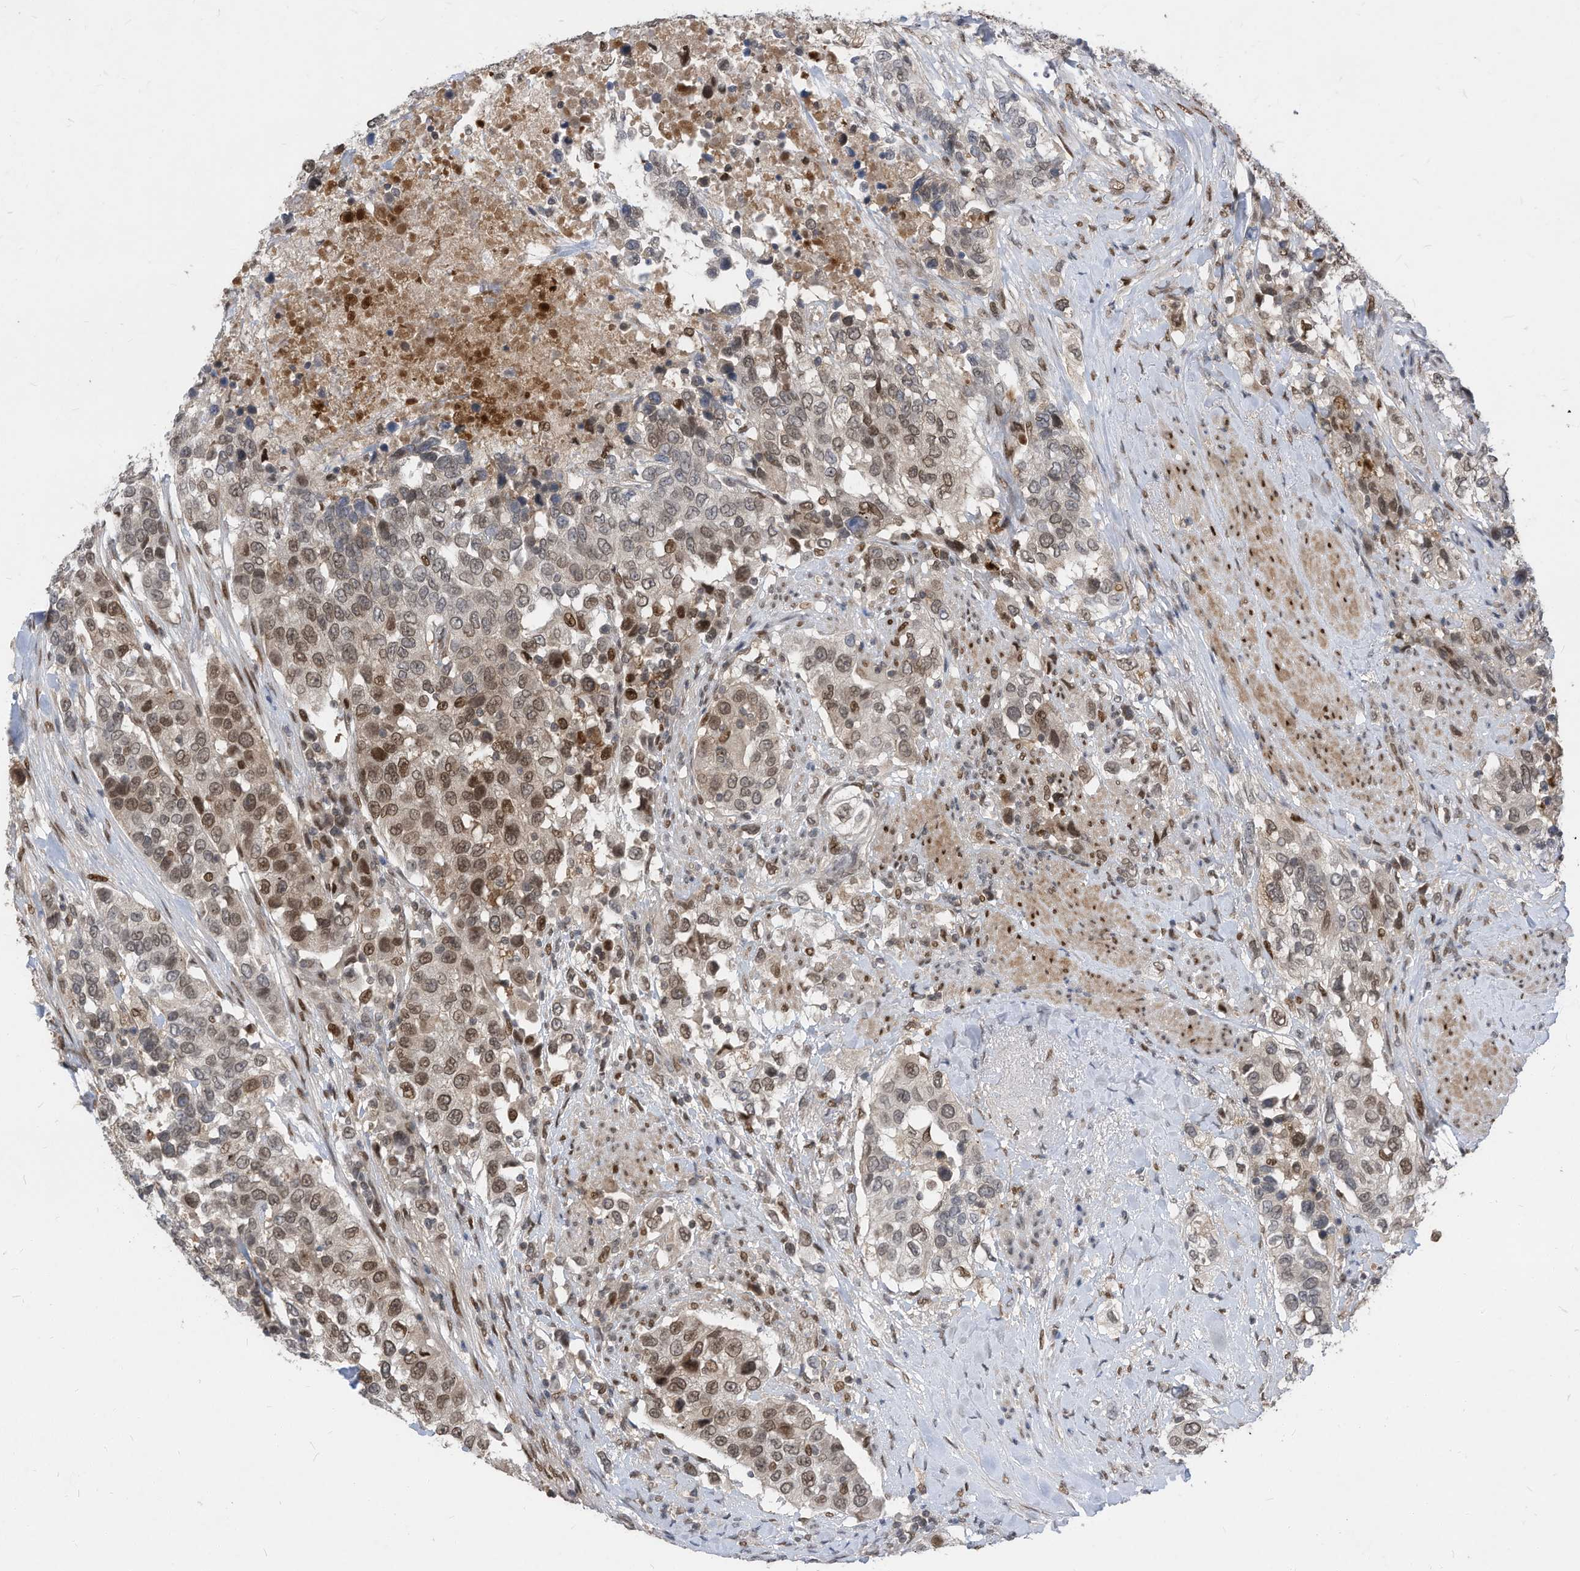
{"staining": {"intensity": "moderate", "quantity": ">75%", "location": "nuclear"}, "tissue": "urothelial cancer", "cell_type": "Tumor cells", "image_type": "cancer", "snomed": [{"axis": "morphology", "description": "Urothelial carcinoma, High grade"}, {"axis": "topography", "description": "Urinary bladder"}], "caption": "Tumor cells demonstrate moderate nuclear positivity in approximately >75% of cells in high-grade urothelial carcinoma. The protein is shown in brown color, while the nuclei are stained blue.", "gene": "KPNB1", "patient": {"sex": "female", "age": 80}}